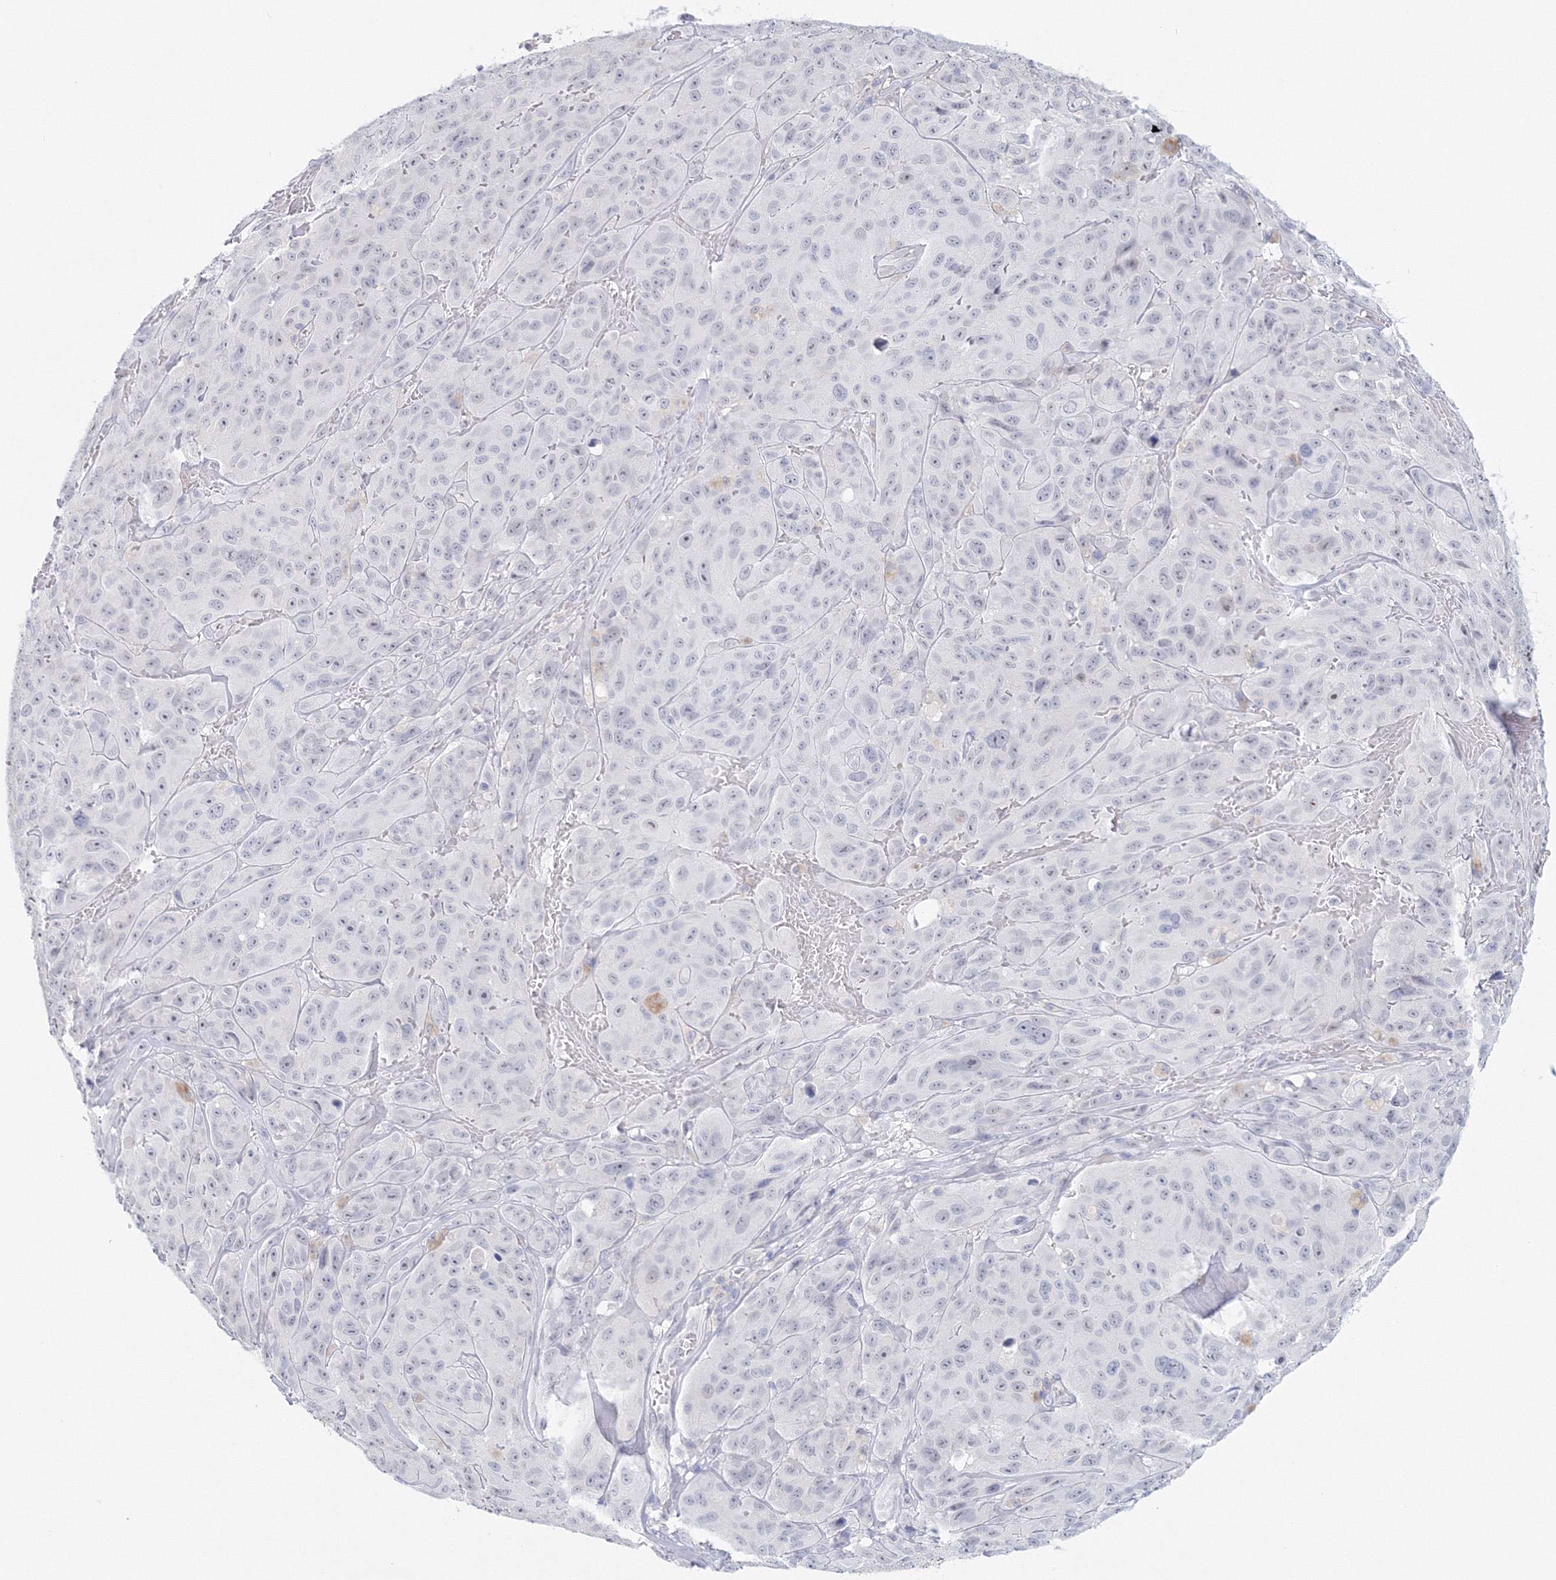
{"staining": {"intensity": "negative", "quantity": "none", "location": "none"}, "tissue": "melanoma", "cell_type": "Tumor cells", "image_type": "cancer", "snomed": [{"axis": "morphology", "description": "Malignant melanoma, NOS"}, {"axis": "topography", "description": "Skin"}], "caption": "A micrograph of human malignant melanoma is negative for staining in tumor cells.", "gene": "VSIG1", "patient": {"sex": "male", "age": 66}}